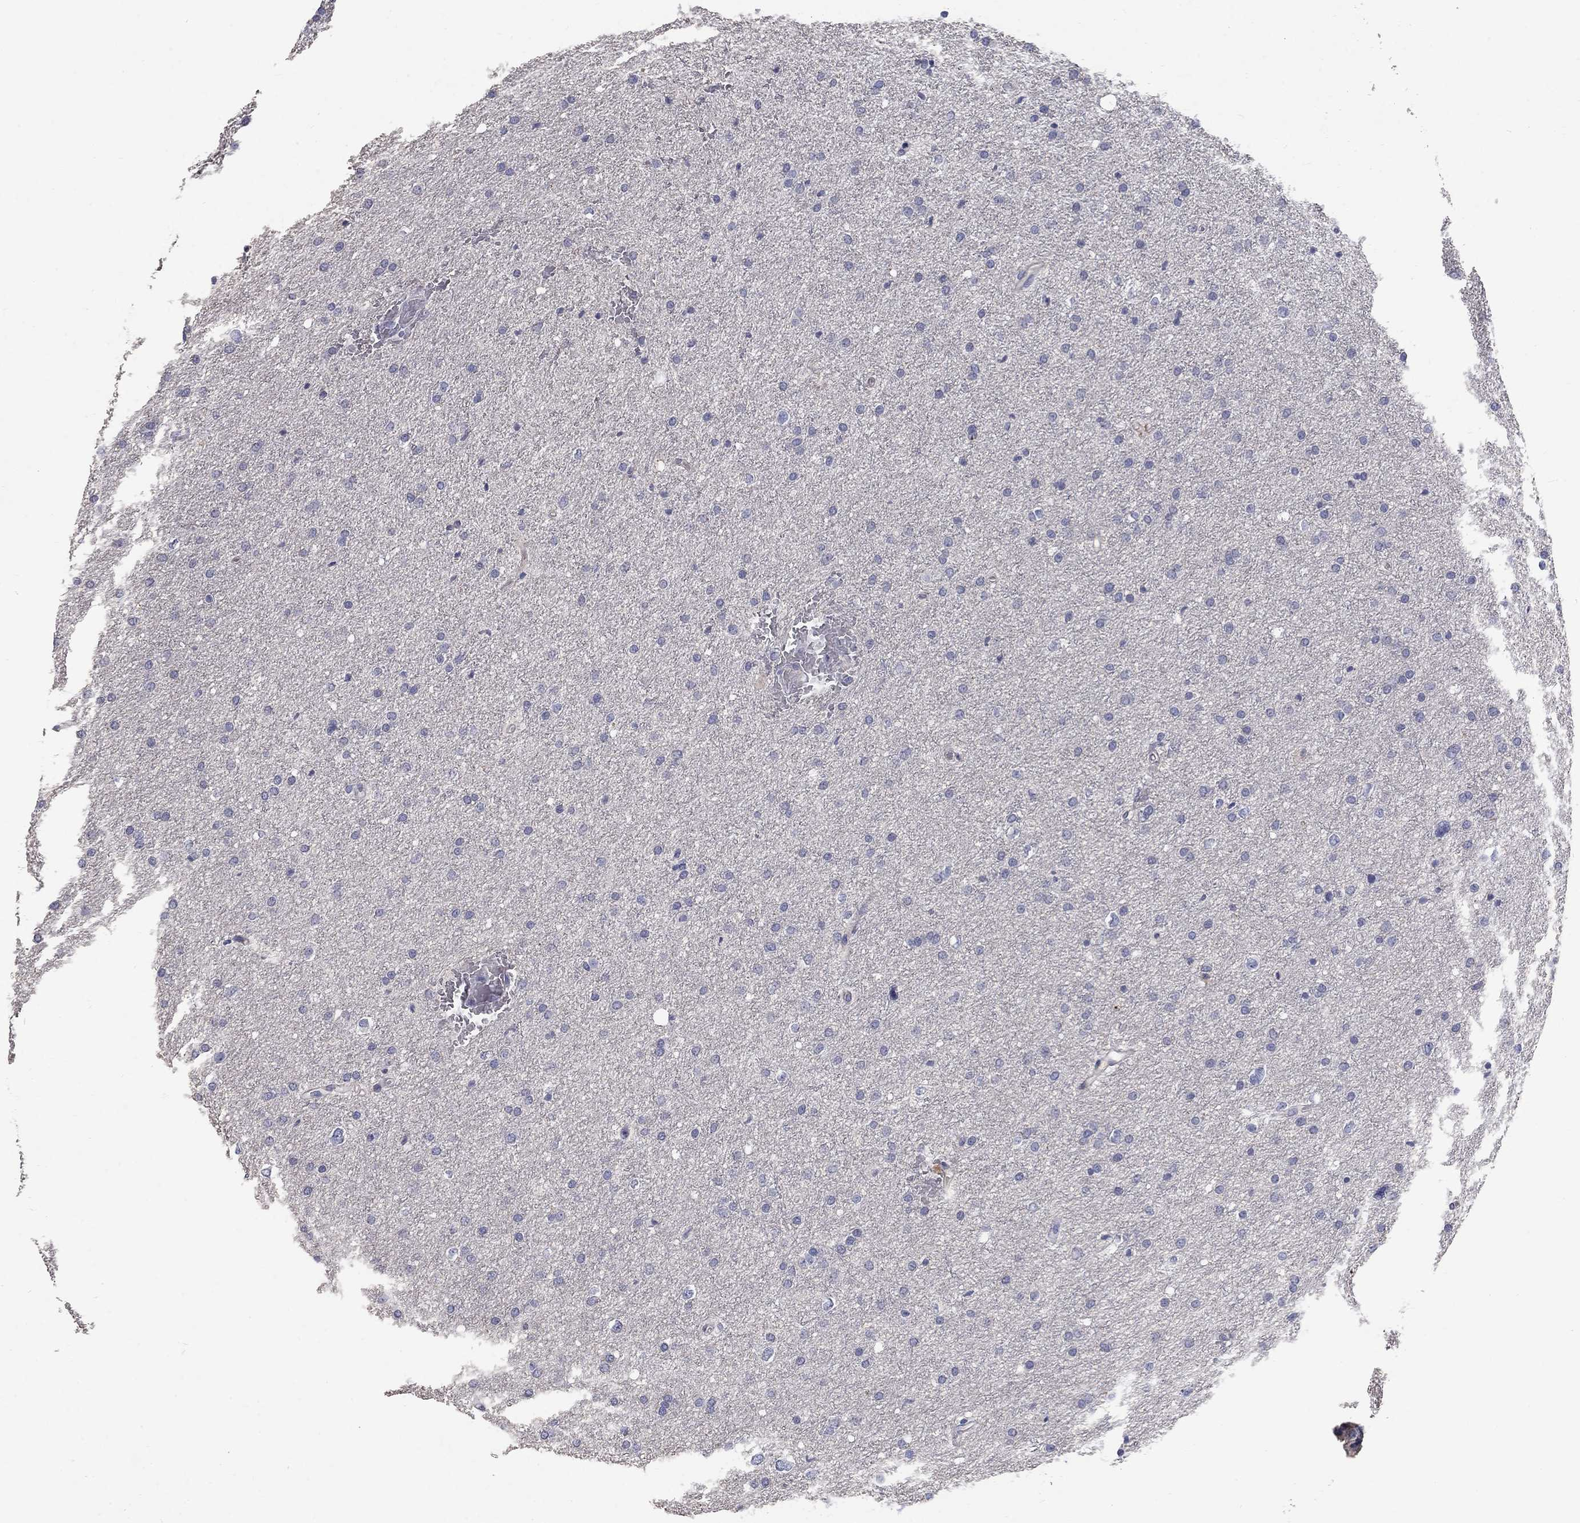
{"staining": {"intensity": "negative", "quantity": "none", "location": "none"}, "tissue": "glioma", "cell_type": "Tumor cells", "image_type": "cancer", "snomed": [{"axis": "morphology", "description": "Glioma, malignant, Low grade"}, {"axis": "topography", "description": "Brain"}], "caption": "DAB (3,3'-diaminobenzidine) immunohistochemical staining of malignant low-grade glioma demonstrates no significant expression in tumor cells. The staining was performed using DAB to visualize the protein expression in brown, while the nuclei were stained in blue with hematoxylin (Magnification: 20x).", "gene": "PTH1R", "patient": {"sex": "female", "age": 37}}